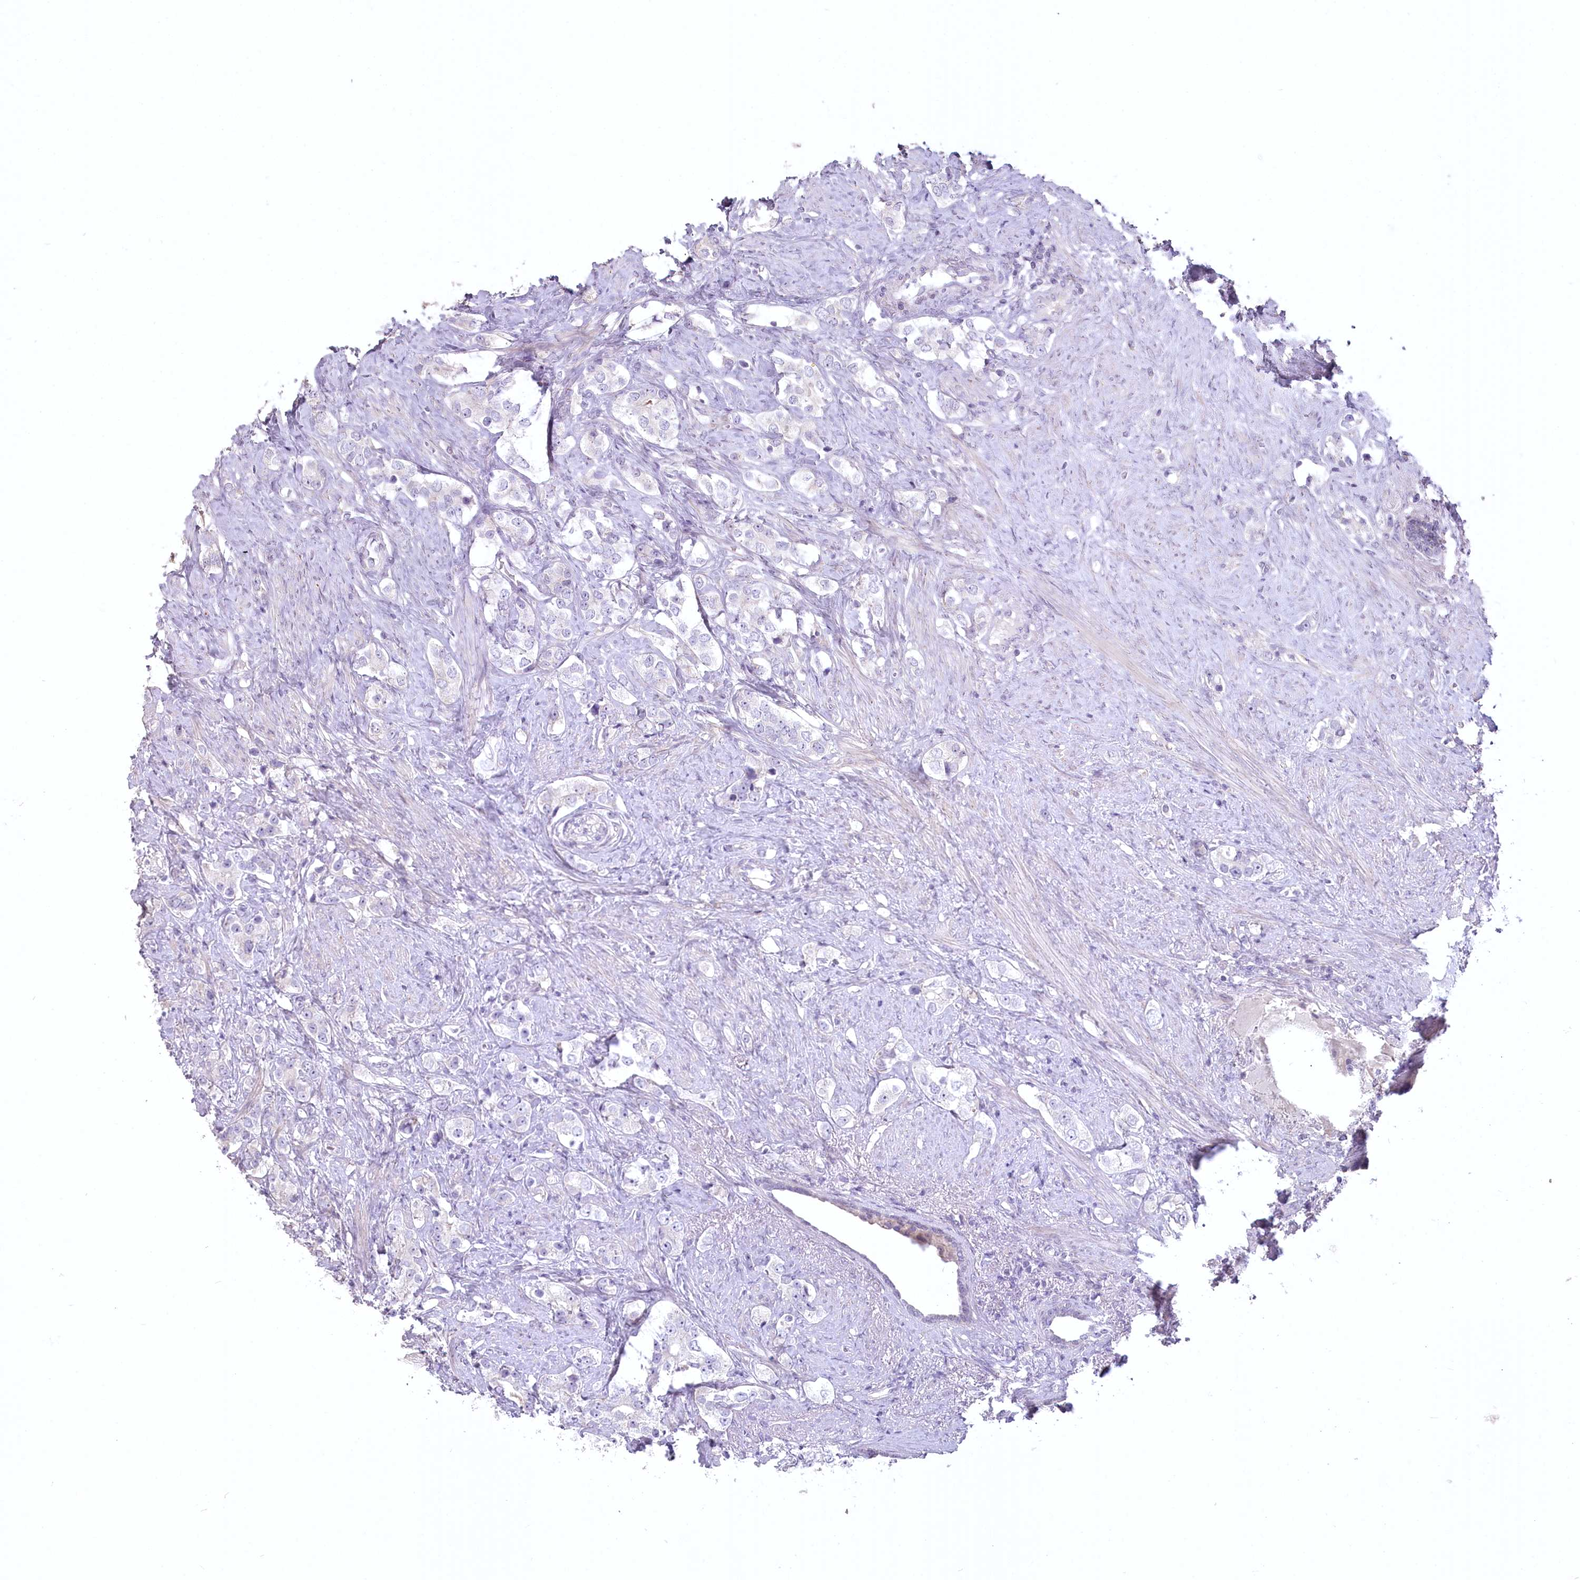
{"staining": {"intensity": "negative", "quantity": "none", "location": "none"}, "tissue": "prostate cancer", "cell_type": "Tumor cells", "image_type": "cancer", "snomed": [{"axis": "morphology", "description": "Adenocarcinoma, High grade"}, {"axis": "topography", "description": "Prostate"}], "caption": "High magnification brightfield microscopy of prostate cancer stained with DAB (3,3'-diaminobenzidine) (brown) and counterstained with hematoxylin (blue): tumor cells show no significant expression.", "gene": "USP11", "patient": {"sex": "male", "age": 63}}